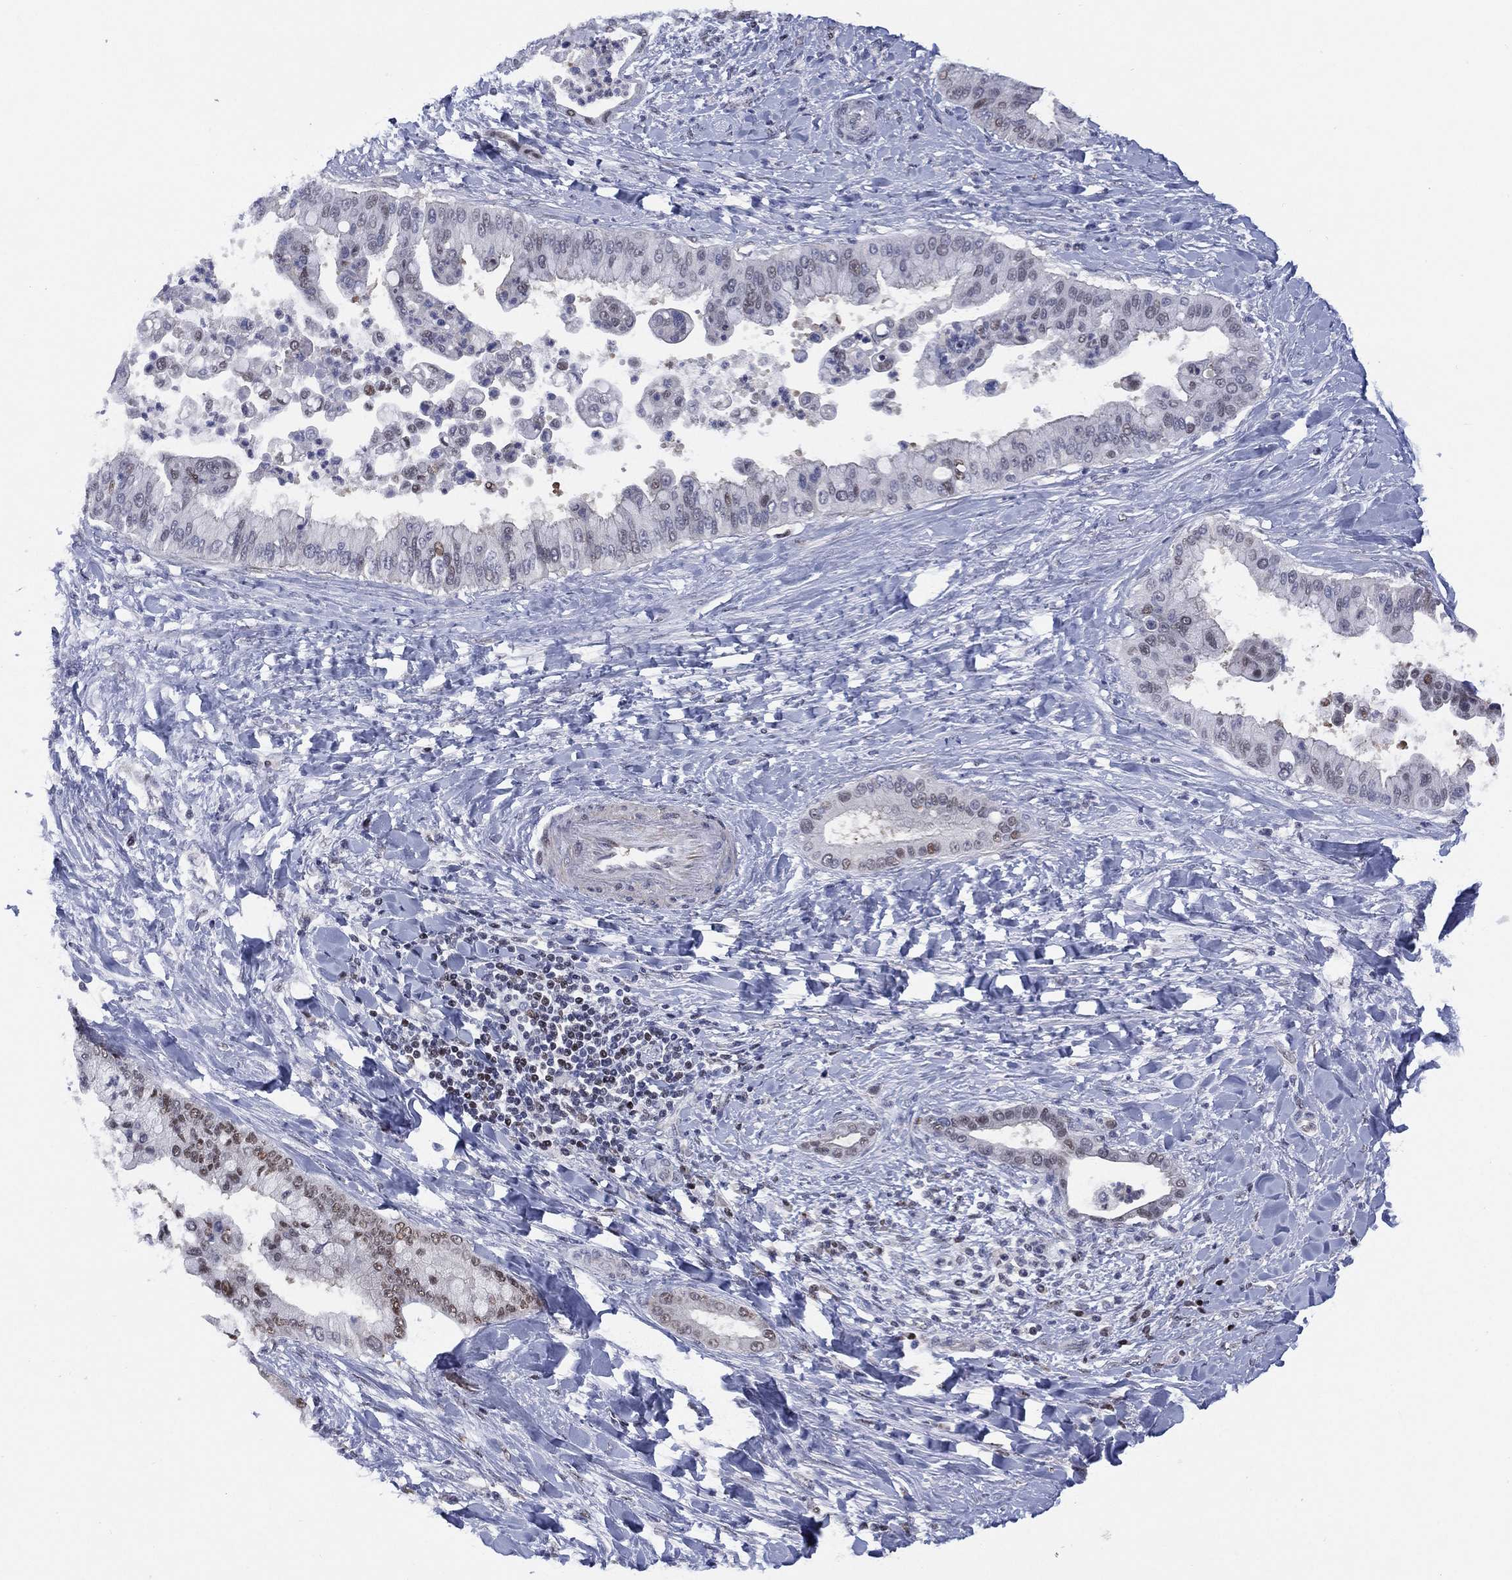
{"staining": {"intensity": "moderate", "quantity": "<25%", "location": "nuclear"}, "tissue": "liver cancer", "cell_type": "Tumor cells", "image_type": "cancer", "snomed": [{"axis": "morphology", "description": "Cholangiocarcinoma"}, {"axis": "topography", "description": "Liver"}], "caption": "A brown stain labels moderate nuclear expression of a protein in human liver cancer tumor cells.", "gene": "SLC4A4", "patient": {"sex": "female", "age": 54}}